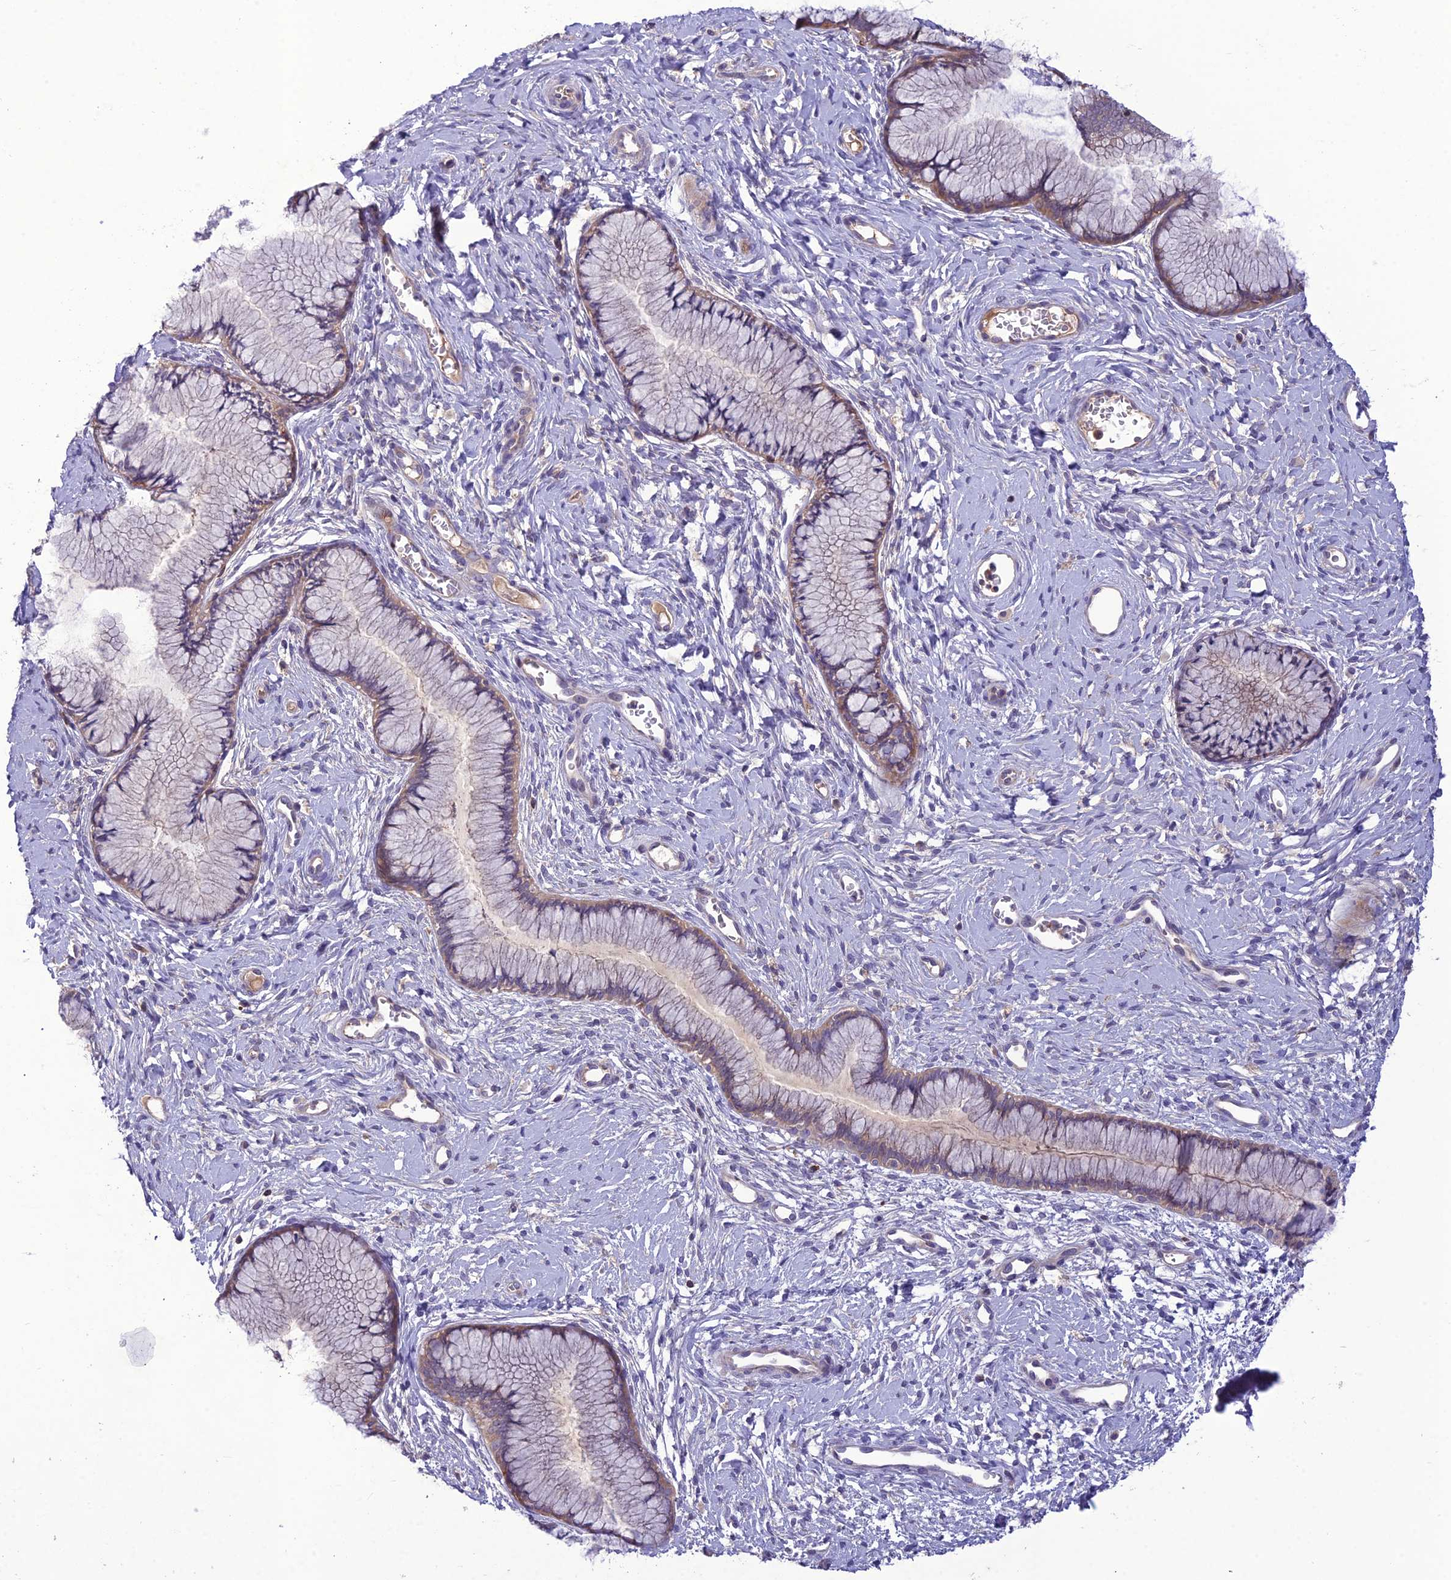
{"staining": {"intensity": "weak", "quantity": "25%-75%", "location": "cytoplasmic/membranous"}, "tissue": "cervix", "cell_type": "Glandular cells", "image_type": "normal", "snomed": [{"axis": "morphology", "description": "Normal tissue, NOS"}, {"axis": "topography", "description": "Cervix"}], "caption": "A low amount of weak cytoplasmic/membranous positivity is seen in about 25%-75% of glandular cells in unremarkable cervix.", "gene": "GDF6", "patient": {"sex": "female", "age": 42}}